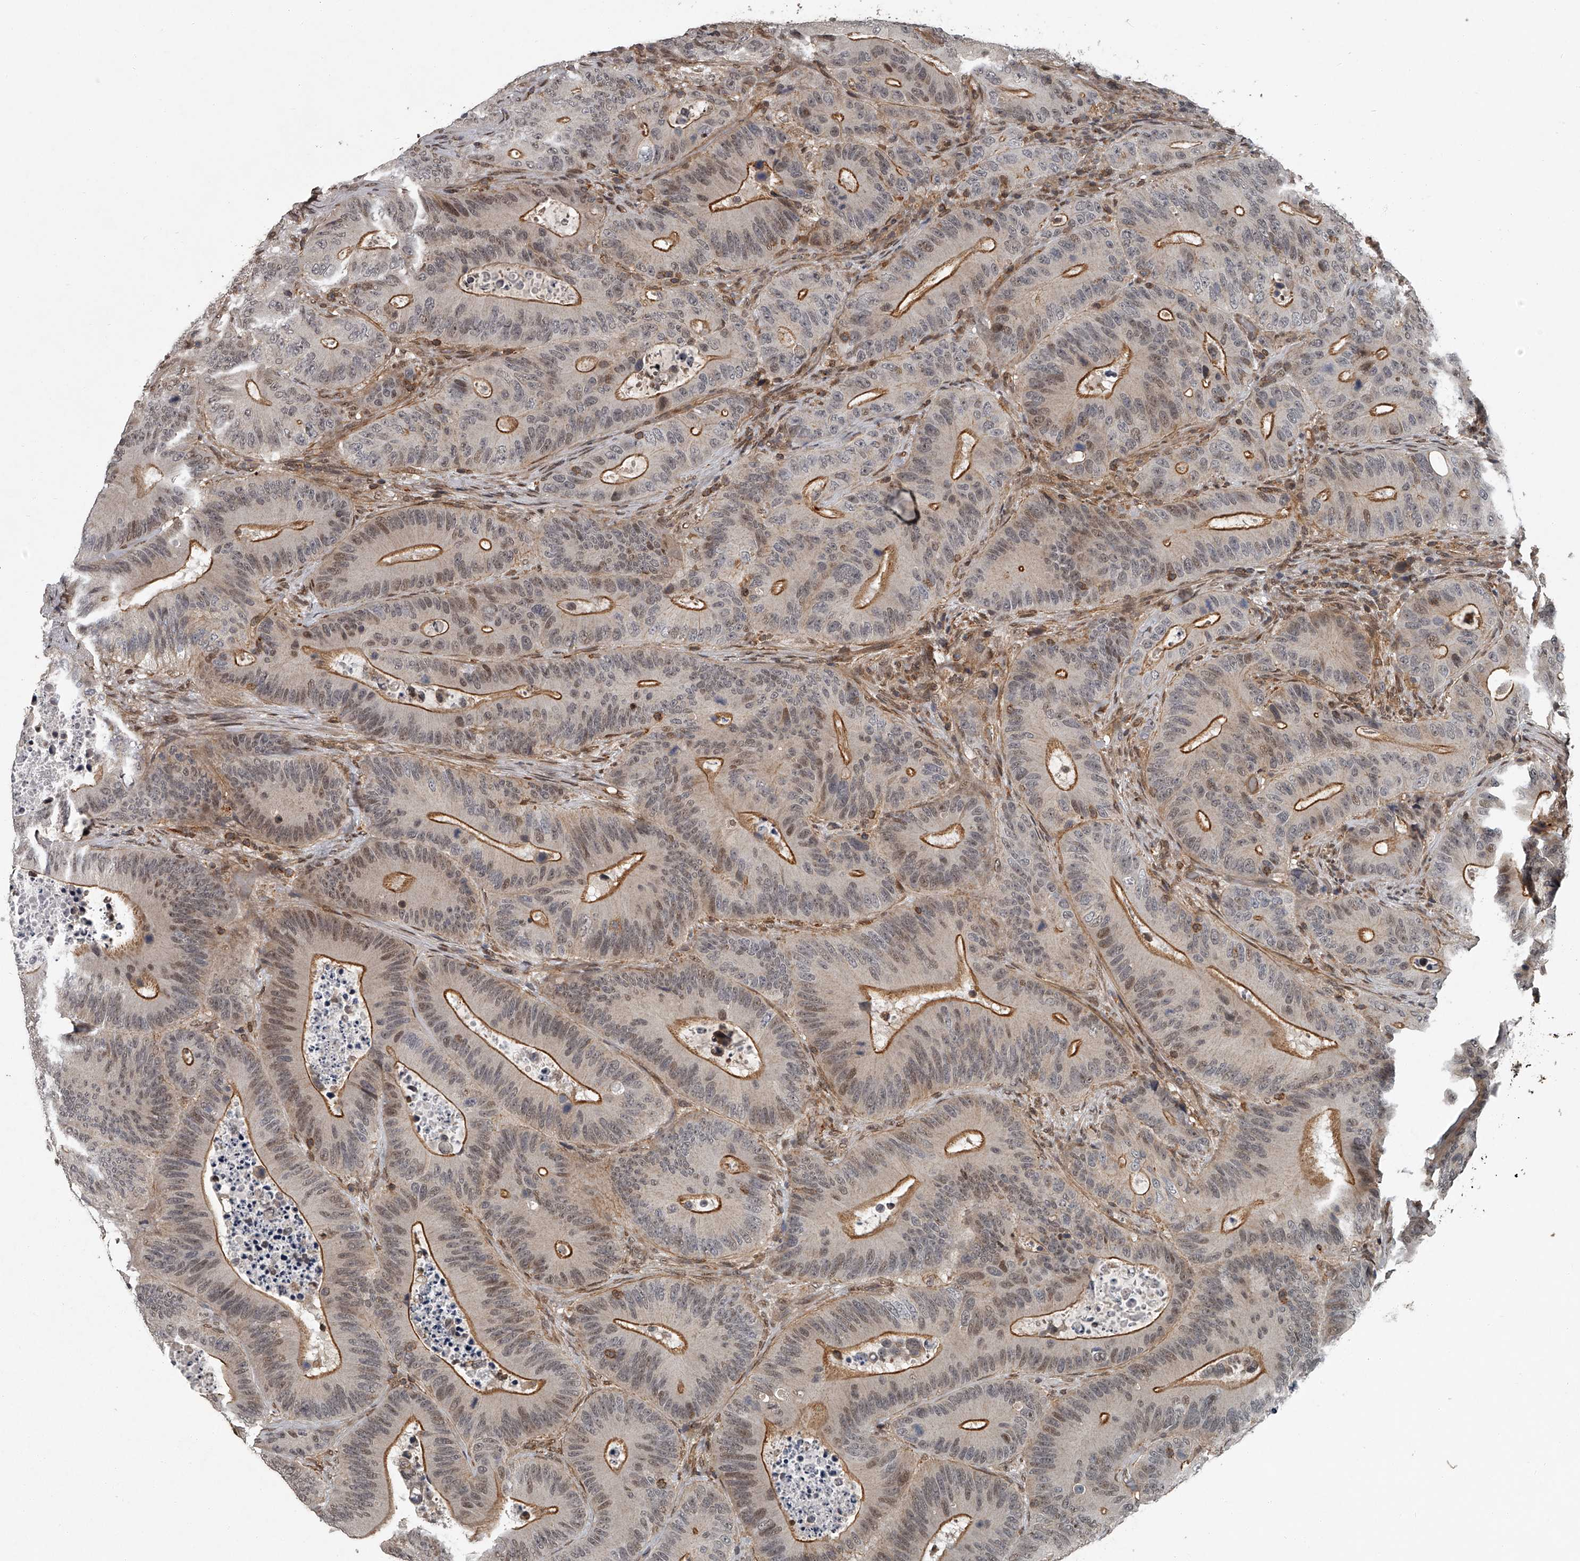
{"staining": {"intensity": "moderate", "quantity": "25%-75%", "location": "cytoplasmic/membranous,nuclear"}, "tissue": "colorectal cancer", "cell_type": "Tumor cells", "image_type": "cancer", "snomed": [{"axis": "morphology", "description": "Adenocarcinoma, NOS"}, {"axis": "topography", "description": "Colon"}], "caption": "Immunohistochemical staining of human colorectal adenocarcinoma shows medium levels of moderate cytoplasmic/membranous and nuclear protein positivity in about 25%-75% of tumor cells. Ihc stains the protein in brown and the nuclei are stained blue.", "gene": "PLEKHG1", "patient": {"sex": "male", "age": 83}}